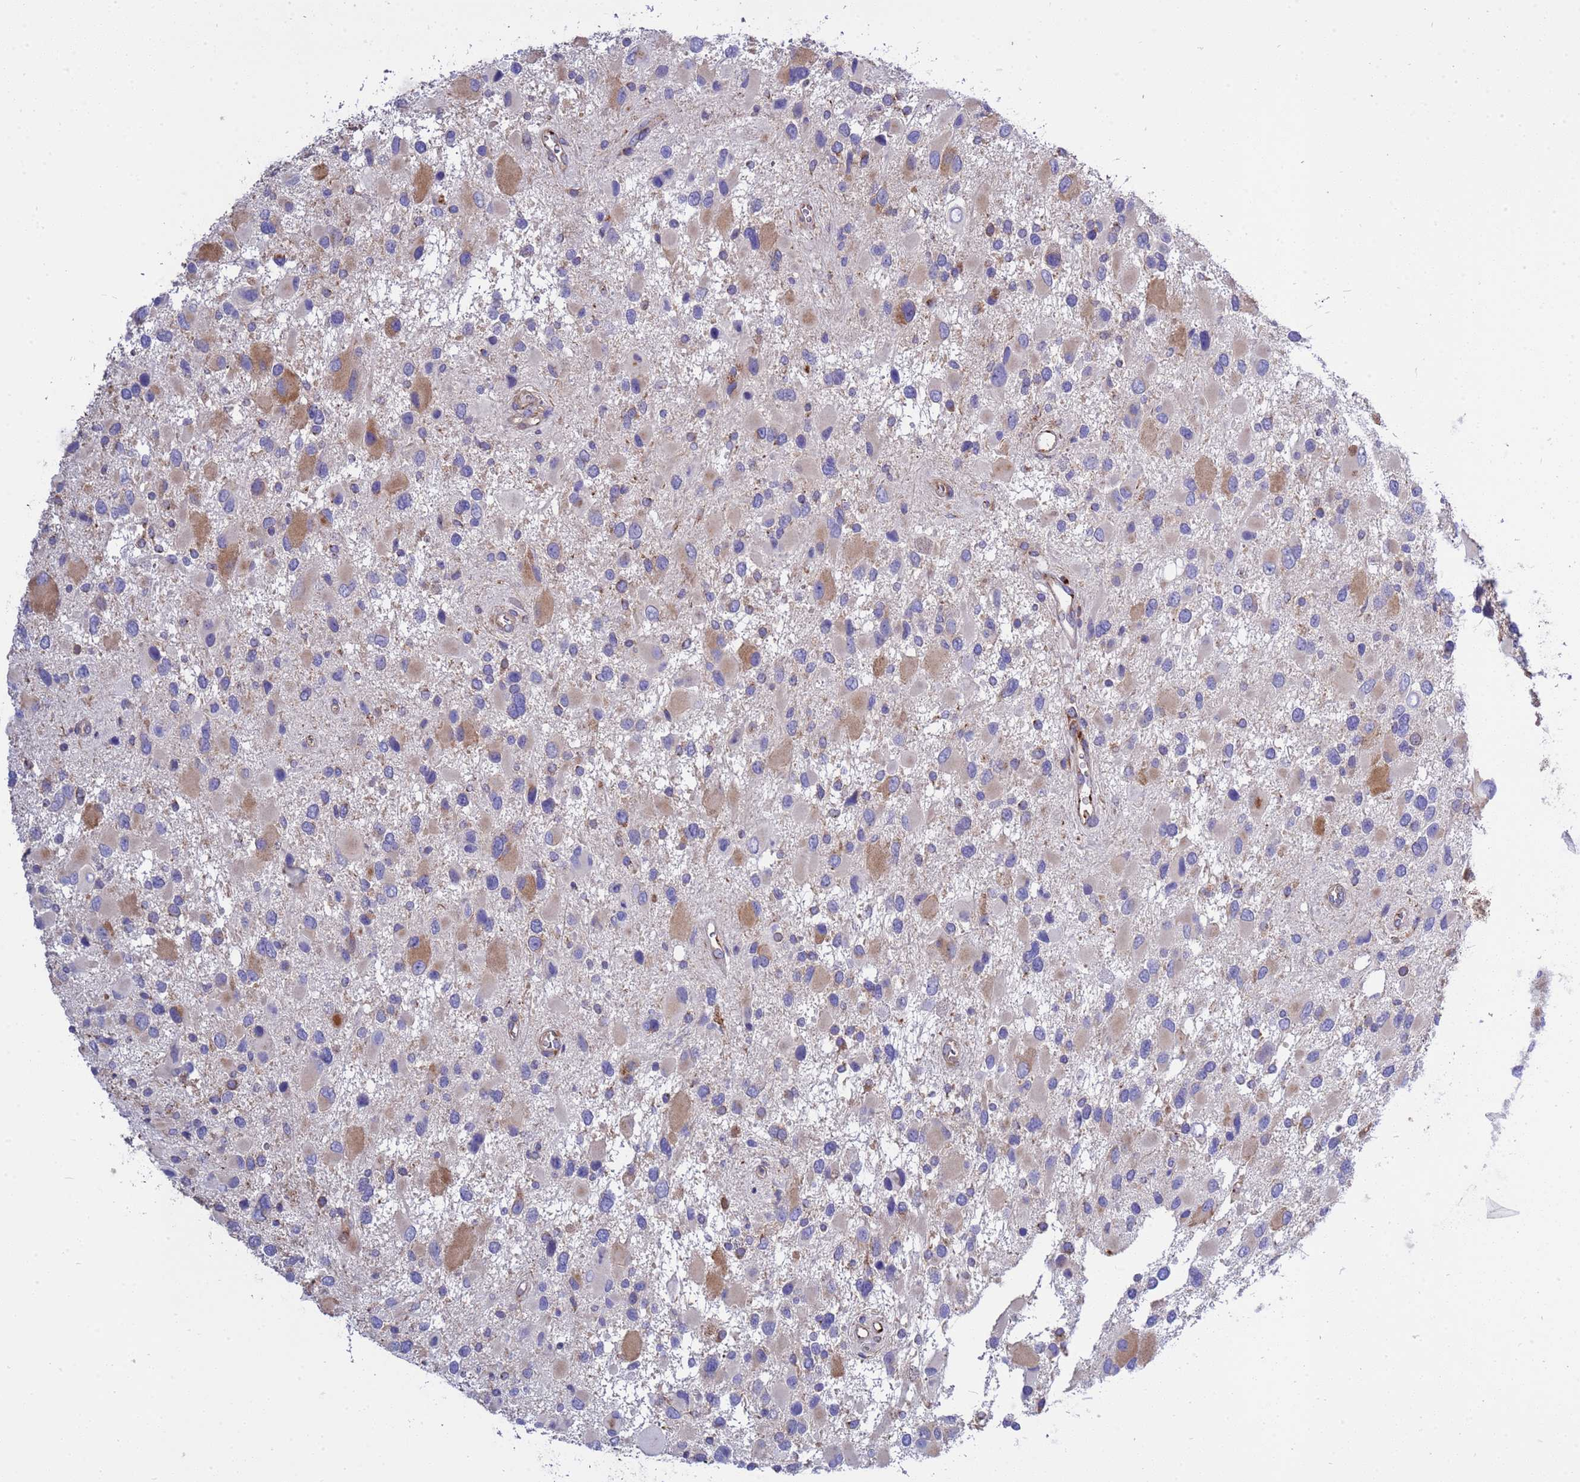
{"staining": {"intensity": "moderate", "quantity": "<25%", "location": "cytoplasmic/membranous"}, "tissue": "glioma", "cell_type": "Tumor cells", "image_type": "cancer", "snomed": [{"axis": "morphology", "description": "Glioma, malignant, High grade"}, {"axis": "topography", "description": "Brain"}], "caption": "About <25% of tumor cells in human malignant high-grade glioma reveal moderate cytoplasmic/membranous protein expression as visualized by brown immunohistochemical staining.", "gene": "ANAPC1", "patient": {"sex": "male", "age": 53}}